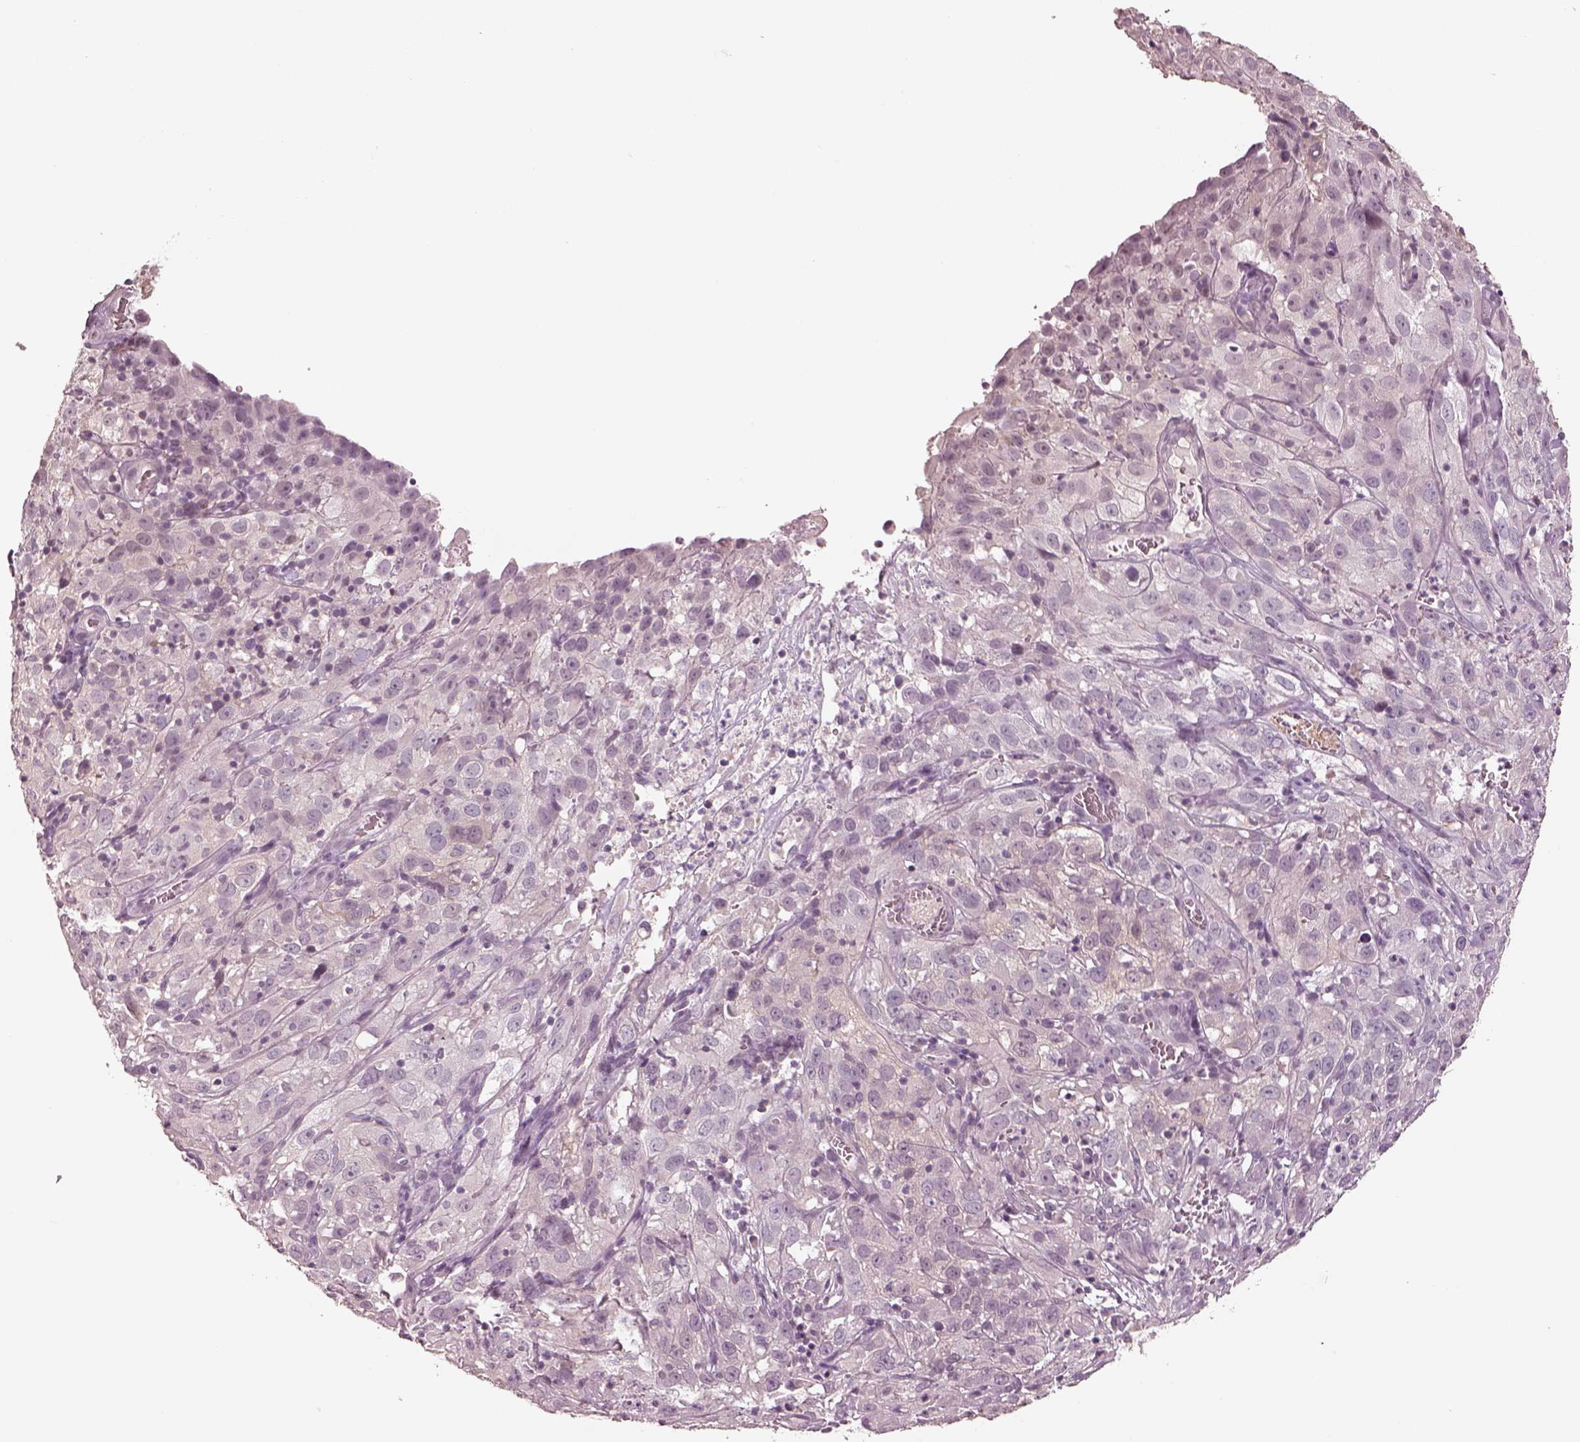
{"staining": {"intensity": "negative", "quantity": "none", "location": "none"}, "tissue": "cervical cancer", "cell_type": "Tumor cells", "image_type": "cancer", "snomed": [{"axis": "morphology", "description": "Squamous cell carcinoma, NOS"}, {"axis": "topography", "description": "Cervix"}], "caption": "High power microscopy image of an IHC image of cervical cancer (squamous cell carcinoma), revealing no significant expression in tumor cells. (IHC, brightfield microscopy, high magnification).", "gene": "EGR4", "patient": {"sex": "female", "age": 32}}